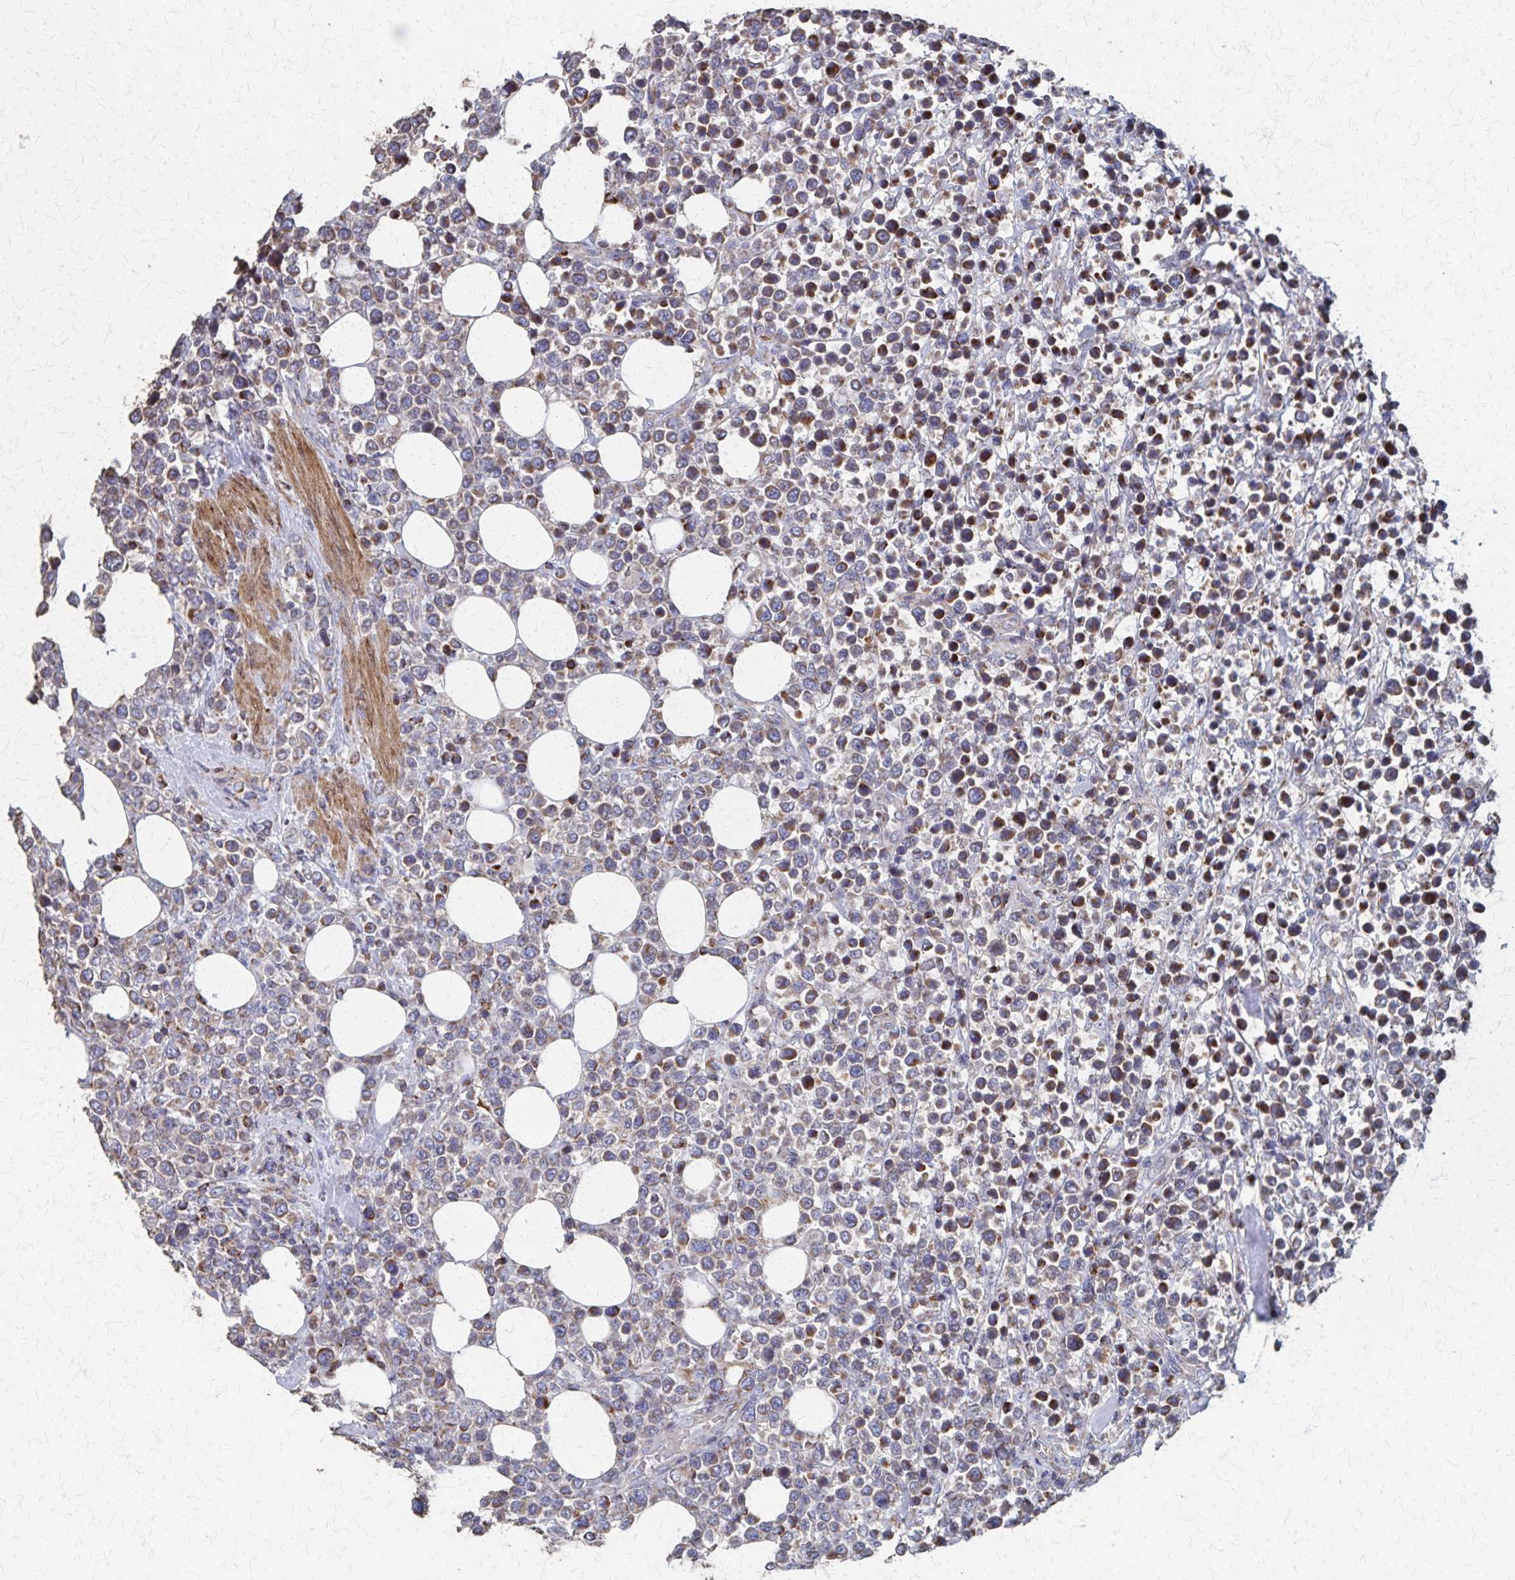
{"staining": {"intensity": "moderate", "quantity": "25%-75%", "location": "cytoplasmic/membranous"}, "tissue": "lymphoma", "cell_type": "Tumor cells", "image_type": "cancer", "snomed": [{"axis": "morphology", "description": "Malignant lymphoma, non-Hodgkin's type, High grade"}, {"axis": "topography", "description": "Soft tissue"}], "caption": "Immunohistochemistry (IHC) of human lymphoma demonstrates medium levels of moderate cytoplasmic/membranous expression in about 25%-75% of tumor cells.", "gene": "PGAP2", "patient": {"sex": "female", "age": 56}}